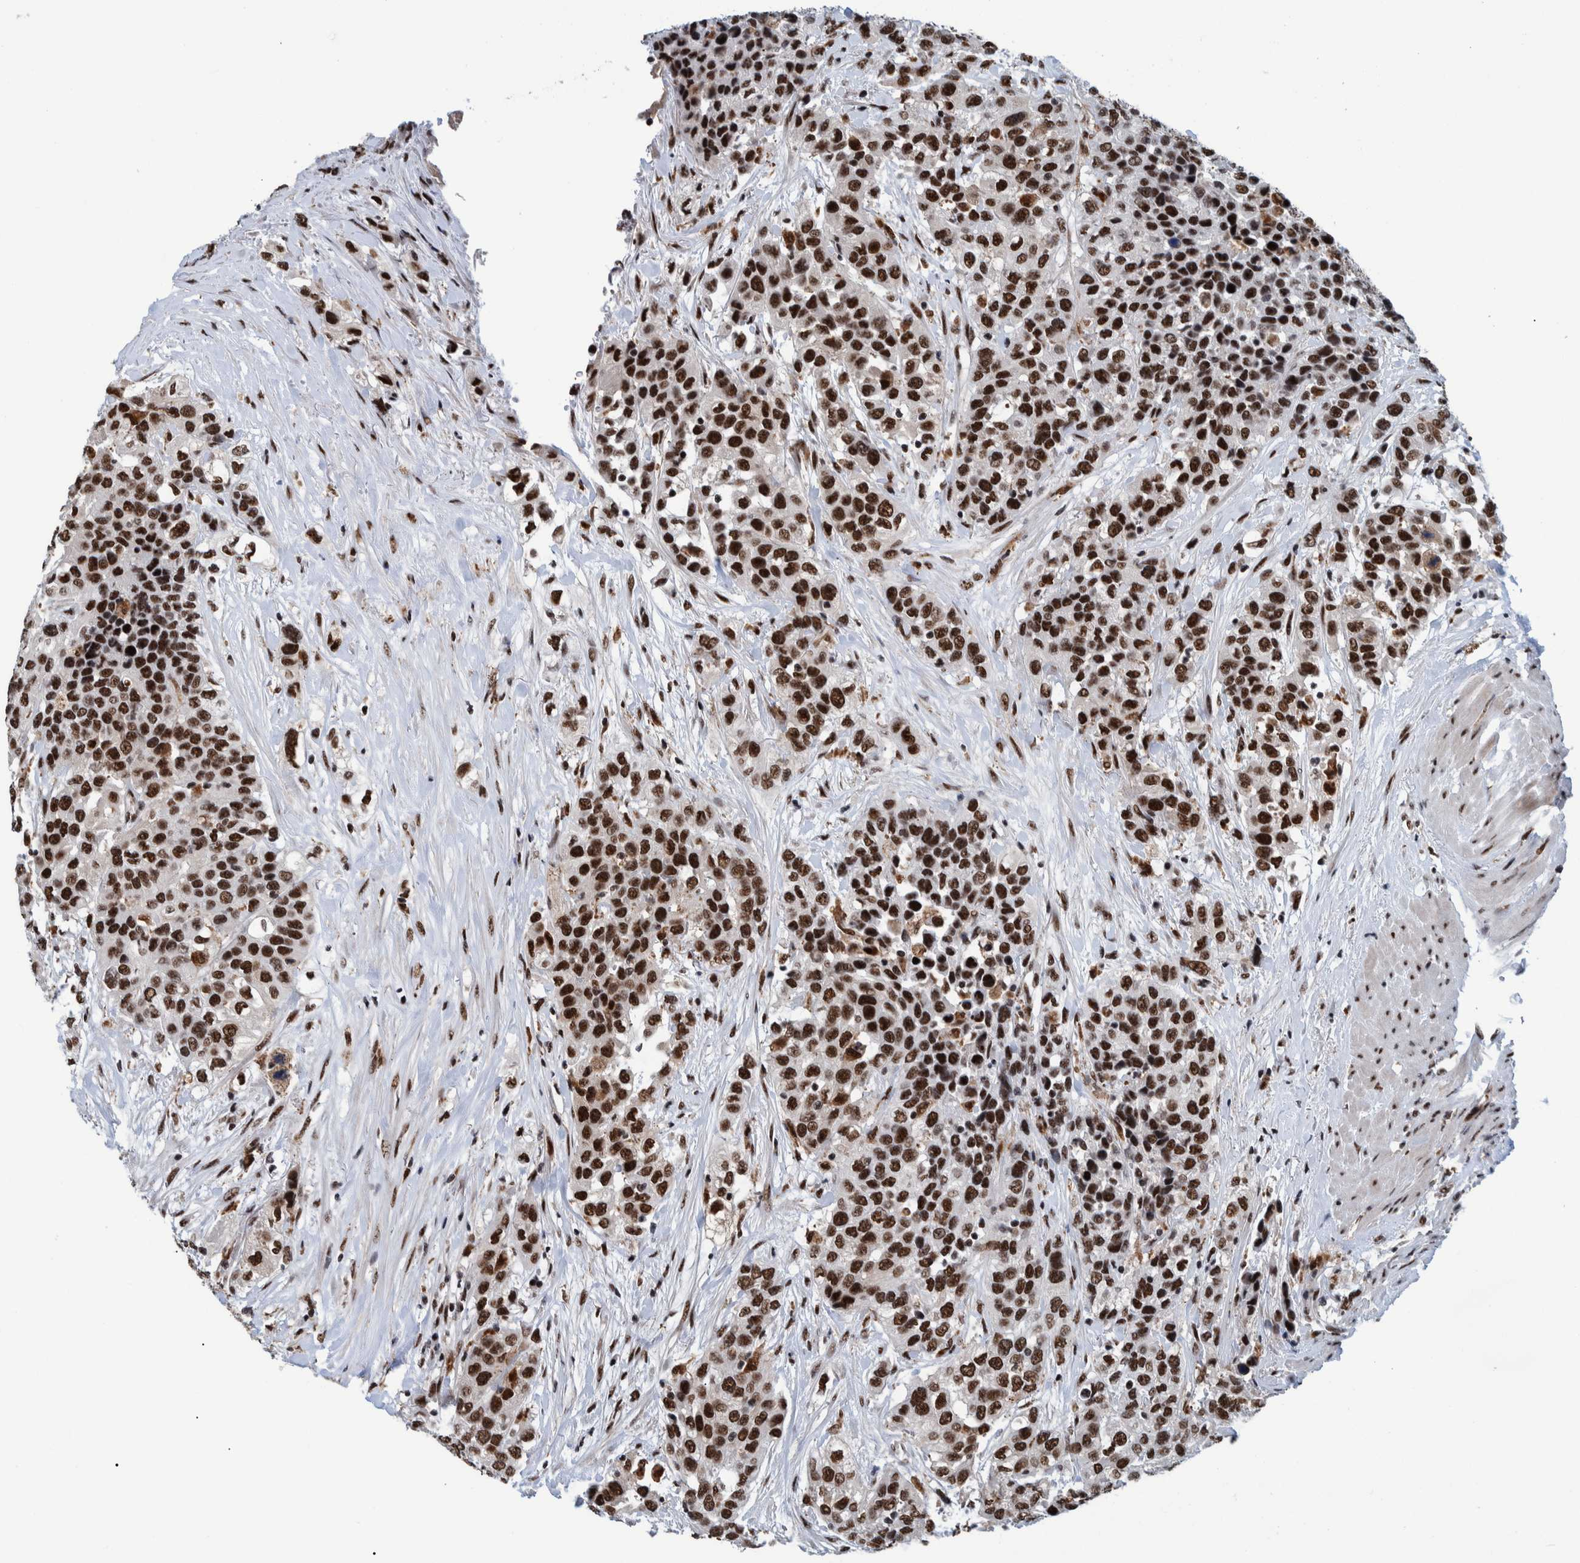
{"staining": {"intensity": "strong", "quantity": ">75%", "location": "nuclear"}, "tissue": "urothelial cancer", "cell_type": "Tumor cells", "image_type": "cancer", "snomed": [{"axis": "morphology", "description": "Urothelial carcinoma, High grade"}, {"axis": "topography", "description": "Urinary bladder"}], "caption": "Approximately >75% of tumor cells in human high-grade urothelial carcinoma reveal strong nuclear protein expression as visualized by brown immunohistochemical staining.", "gene": "EFTUD2", "patient": {"sex": "female", "age": 80}}